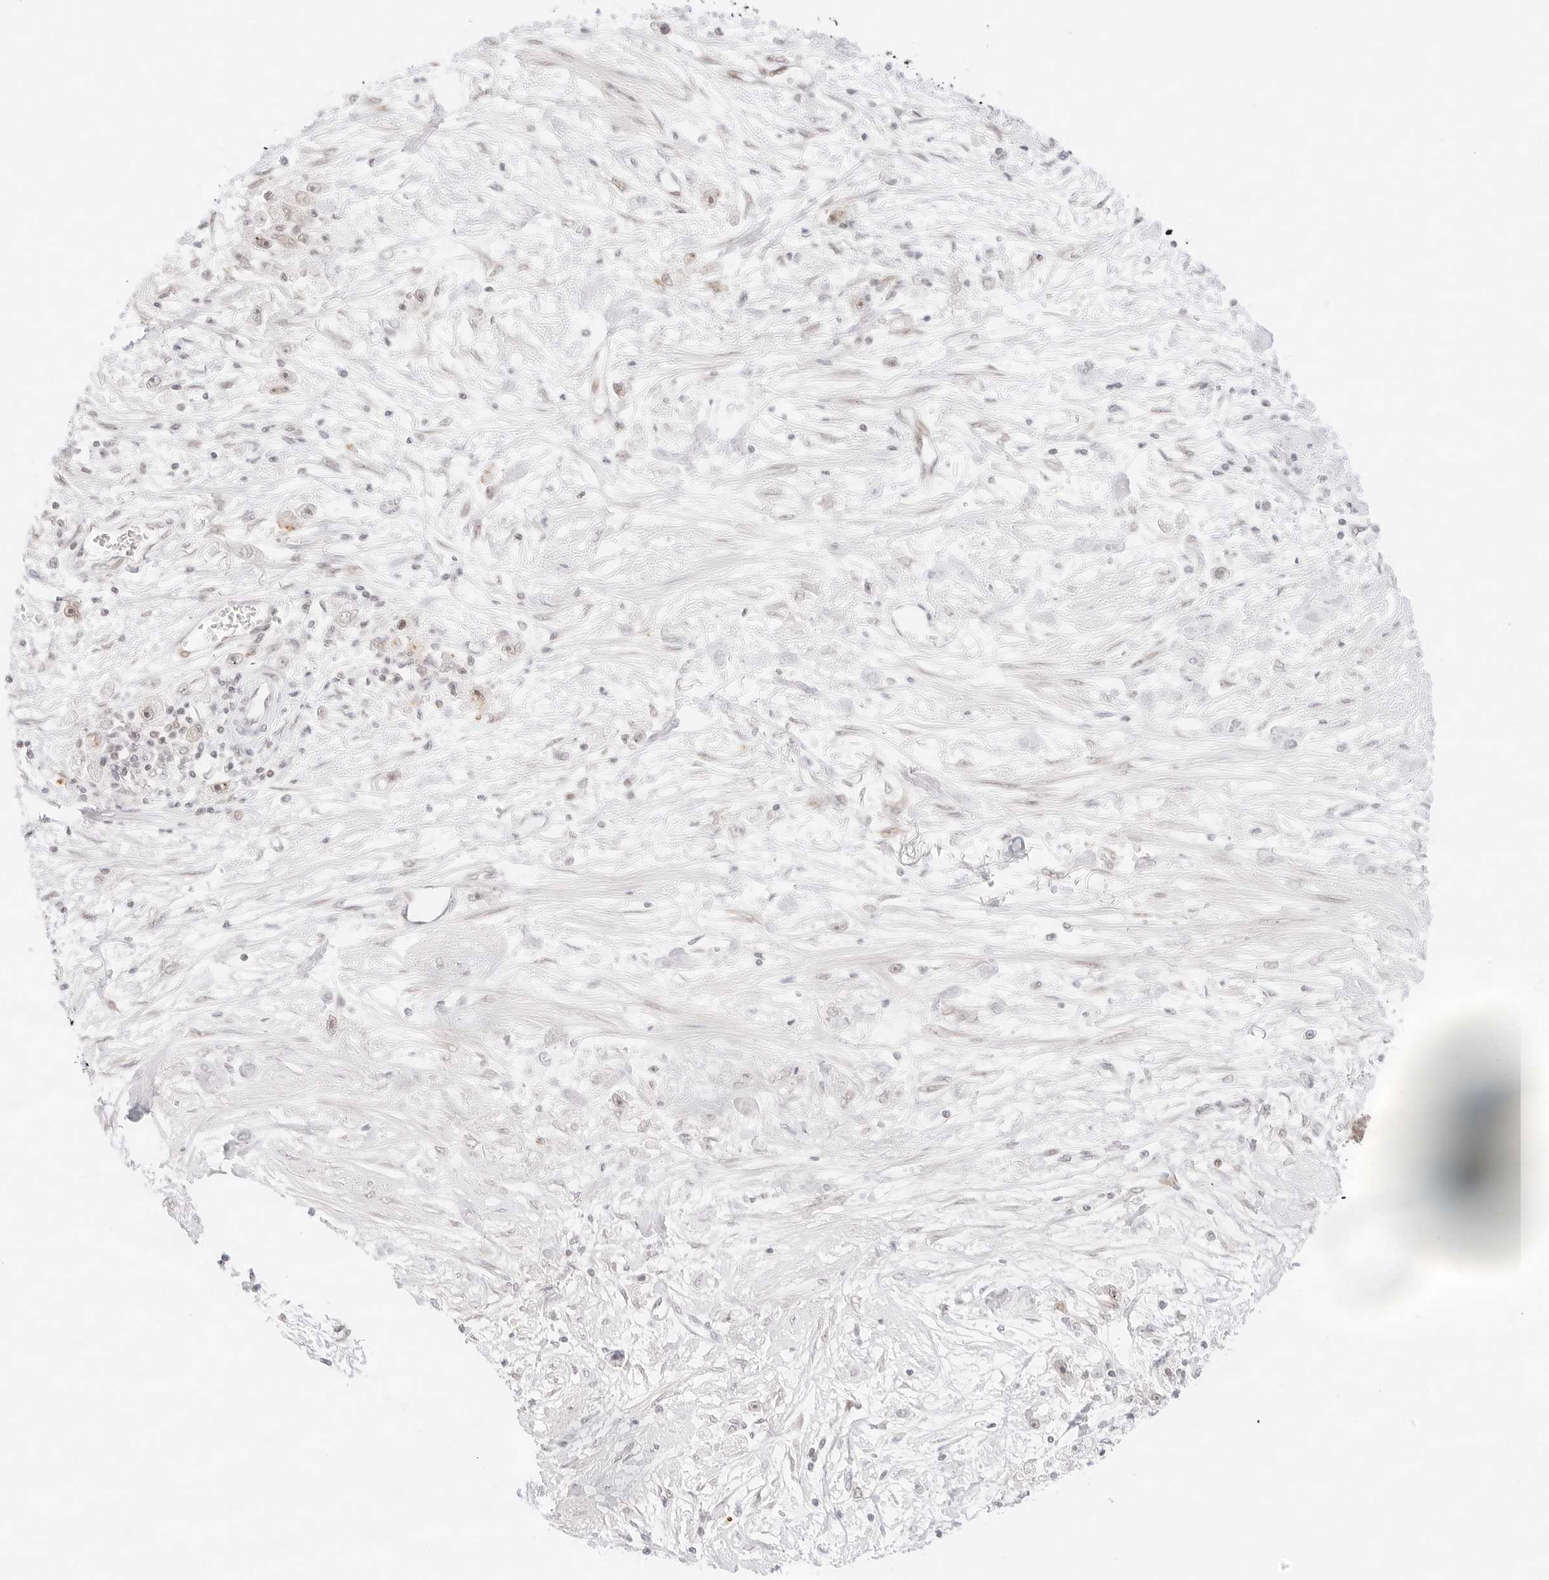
{"staining": {"intensity": "weak", "quantity": "<25%", "location": "nuclear"}, "tissue": "stomach cancer", "cell_type": "Tumor cells", "image_type": "cancer", "snomed": [{"axis": "morphology", "description": "Adenocarcinoma, NOS"}, {"axis": "topography", "description": "Stomach"}], "caption": "The immunohistochemistry (IHC) photomicrograph has no significant expression in tumor cells of stomach adenocarcinoma tissue.", "gene": "GNAS", "patient": {"sex": "female", "age": 59}}